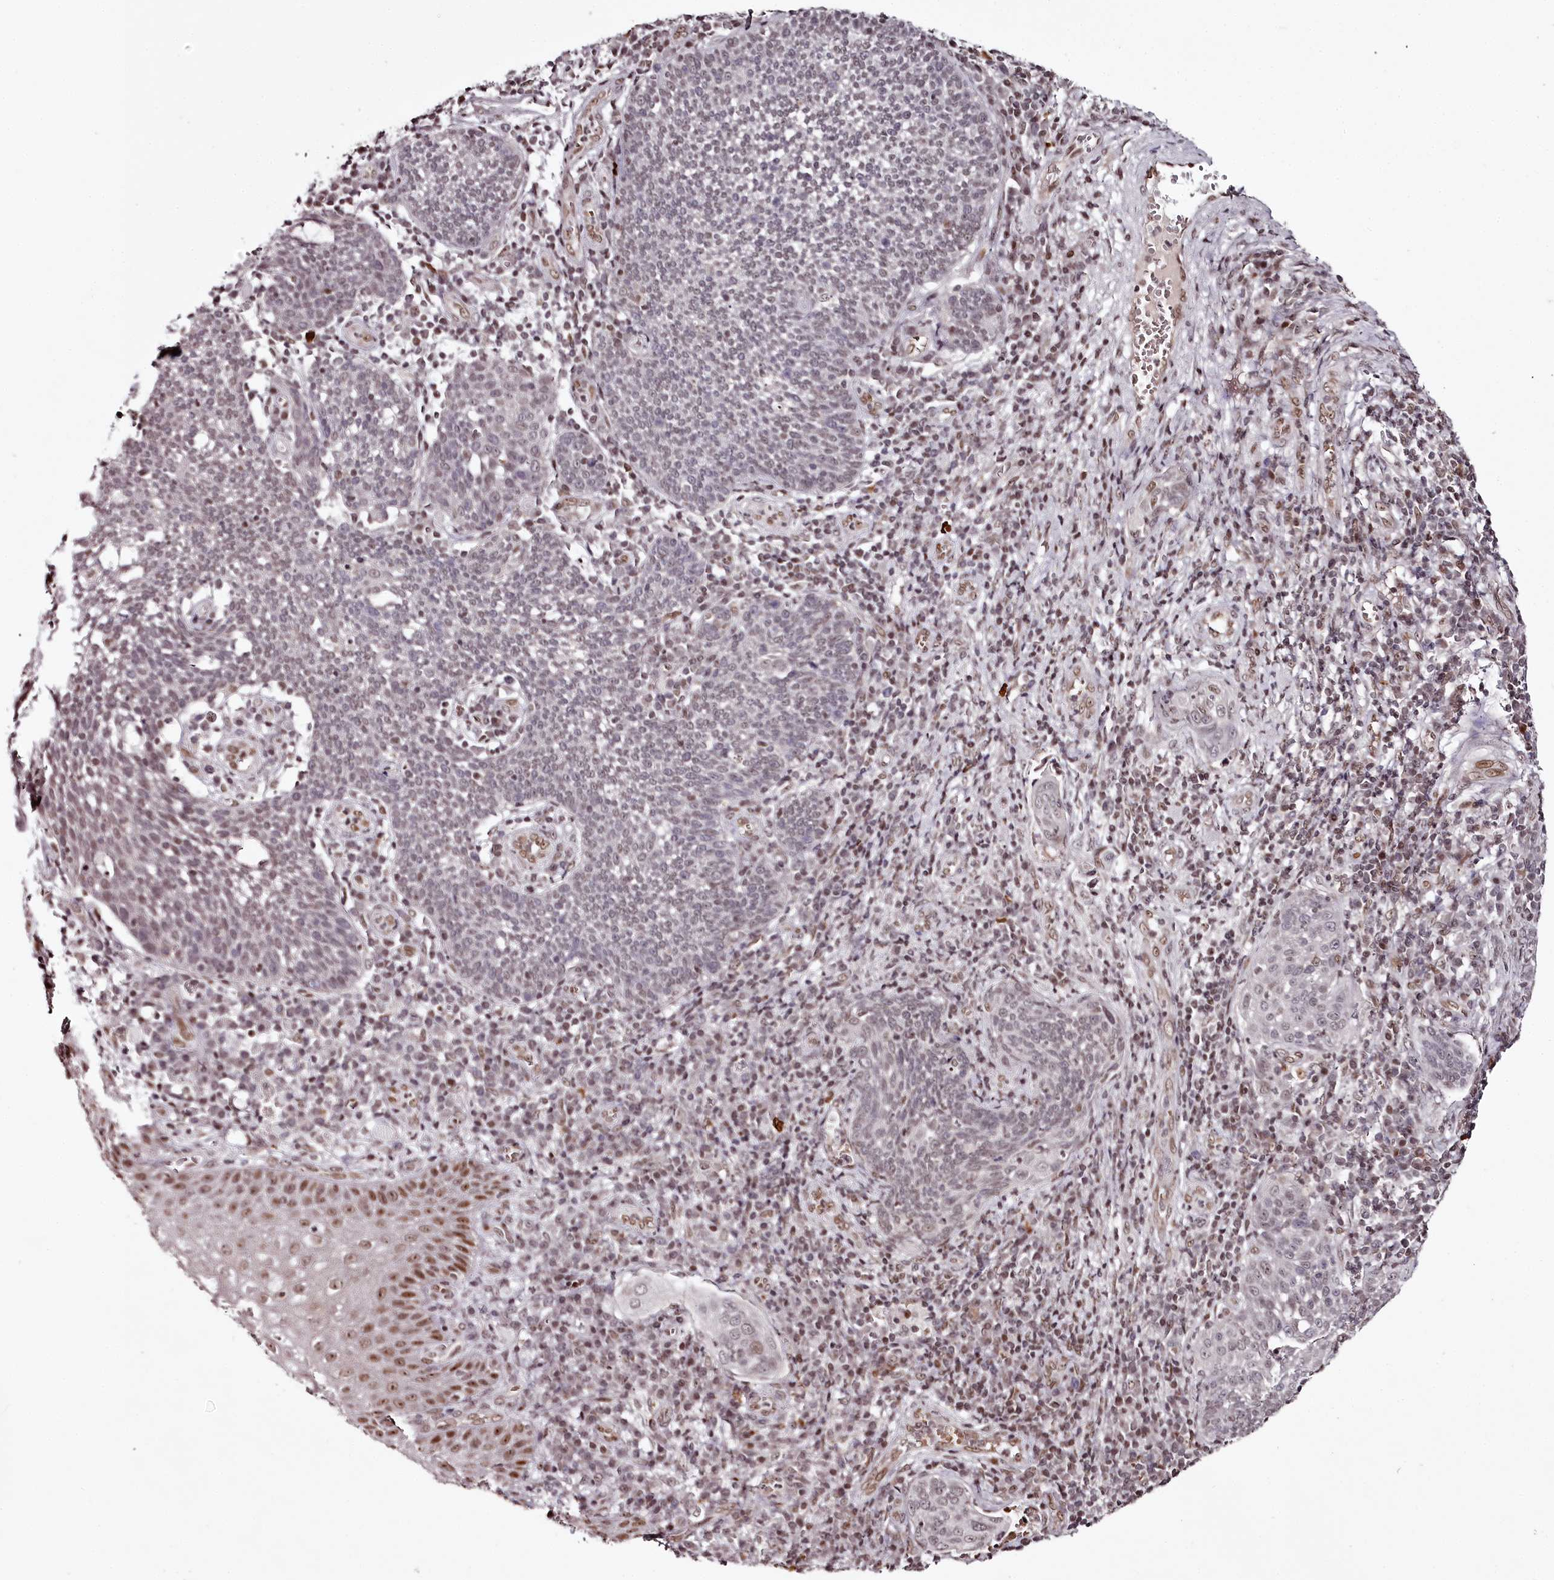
{"staining": {"intensity": "weak", "quantity": "<25%", "location": "nuclear"}, "tissue": "cervical cancer", "cell_type": "Tumor cells", "image_type": "cancer", "snomed": [{"axis": "morphology", "description": "Squamous cell carcinoma, NOS"}, {"axis": "topography", "description": "Cervix"}], "caption": "Photomicrograph shows no protein staining in tumor cells of squamous cell carcinoma (cervical) tissue.", "gene": "THYN1", "patient": {"sex": "female", "age": 34}}